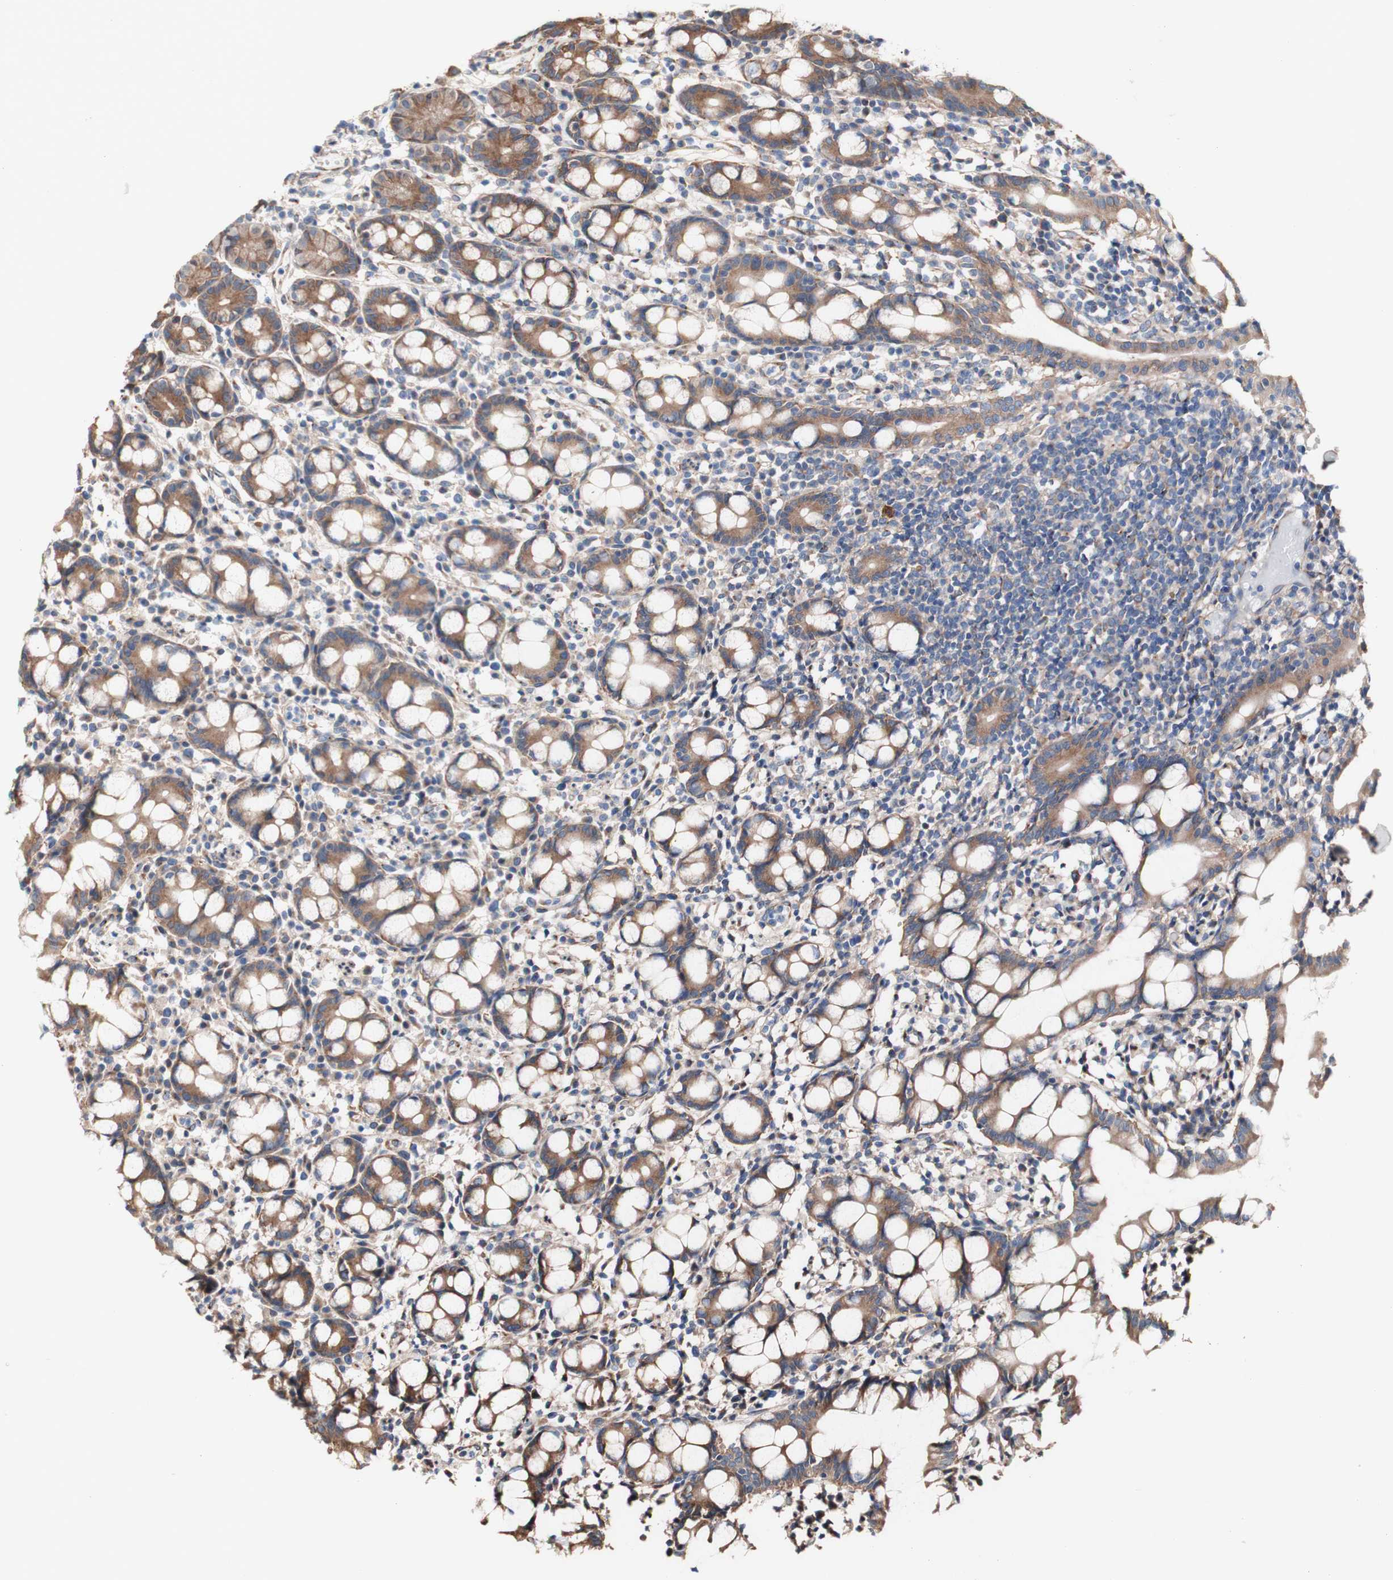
{"staining": {"intensity": "moderate", "quantity": ">75%", "location": "cytoplasmic/membranous"}, "tissue": "small intestine", "cell_type": "Glandular cells", "image_type": "normal", "snomed": [{"axis": "morphology", "description": "Normal tissue, NOS"}, {"axis": "morphology", "description": "Cystadenocarcinoma, serous, Metastatic site"}, {"axis": "topography", "description": "Small intestine"}], "caption": "Immunohistochemistry (IHC) image of benign small intestine: small intestine stained using immunohistochemistry shows medium levels of moderate protein expression localized specifically in the cytoplasmic/membranous of glandular cells, appearing as a cytoplasmic/membranous brown color.", "gene": "LRIG3", "patient": {"sex": "female", "age": 61}}